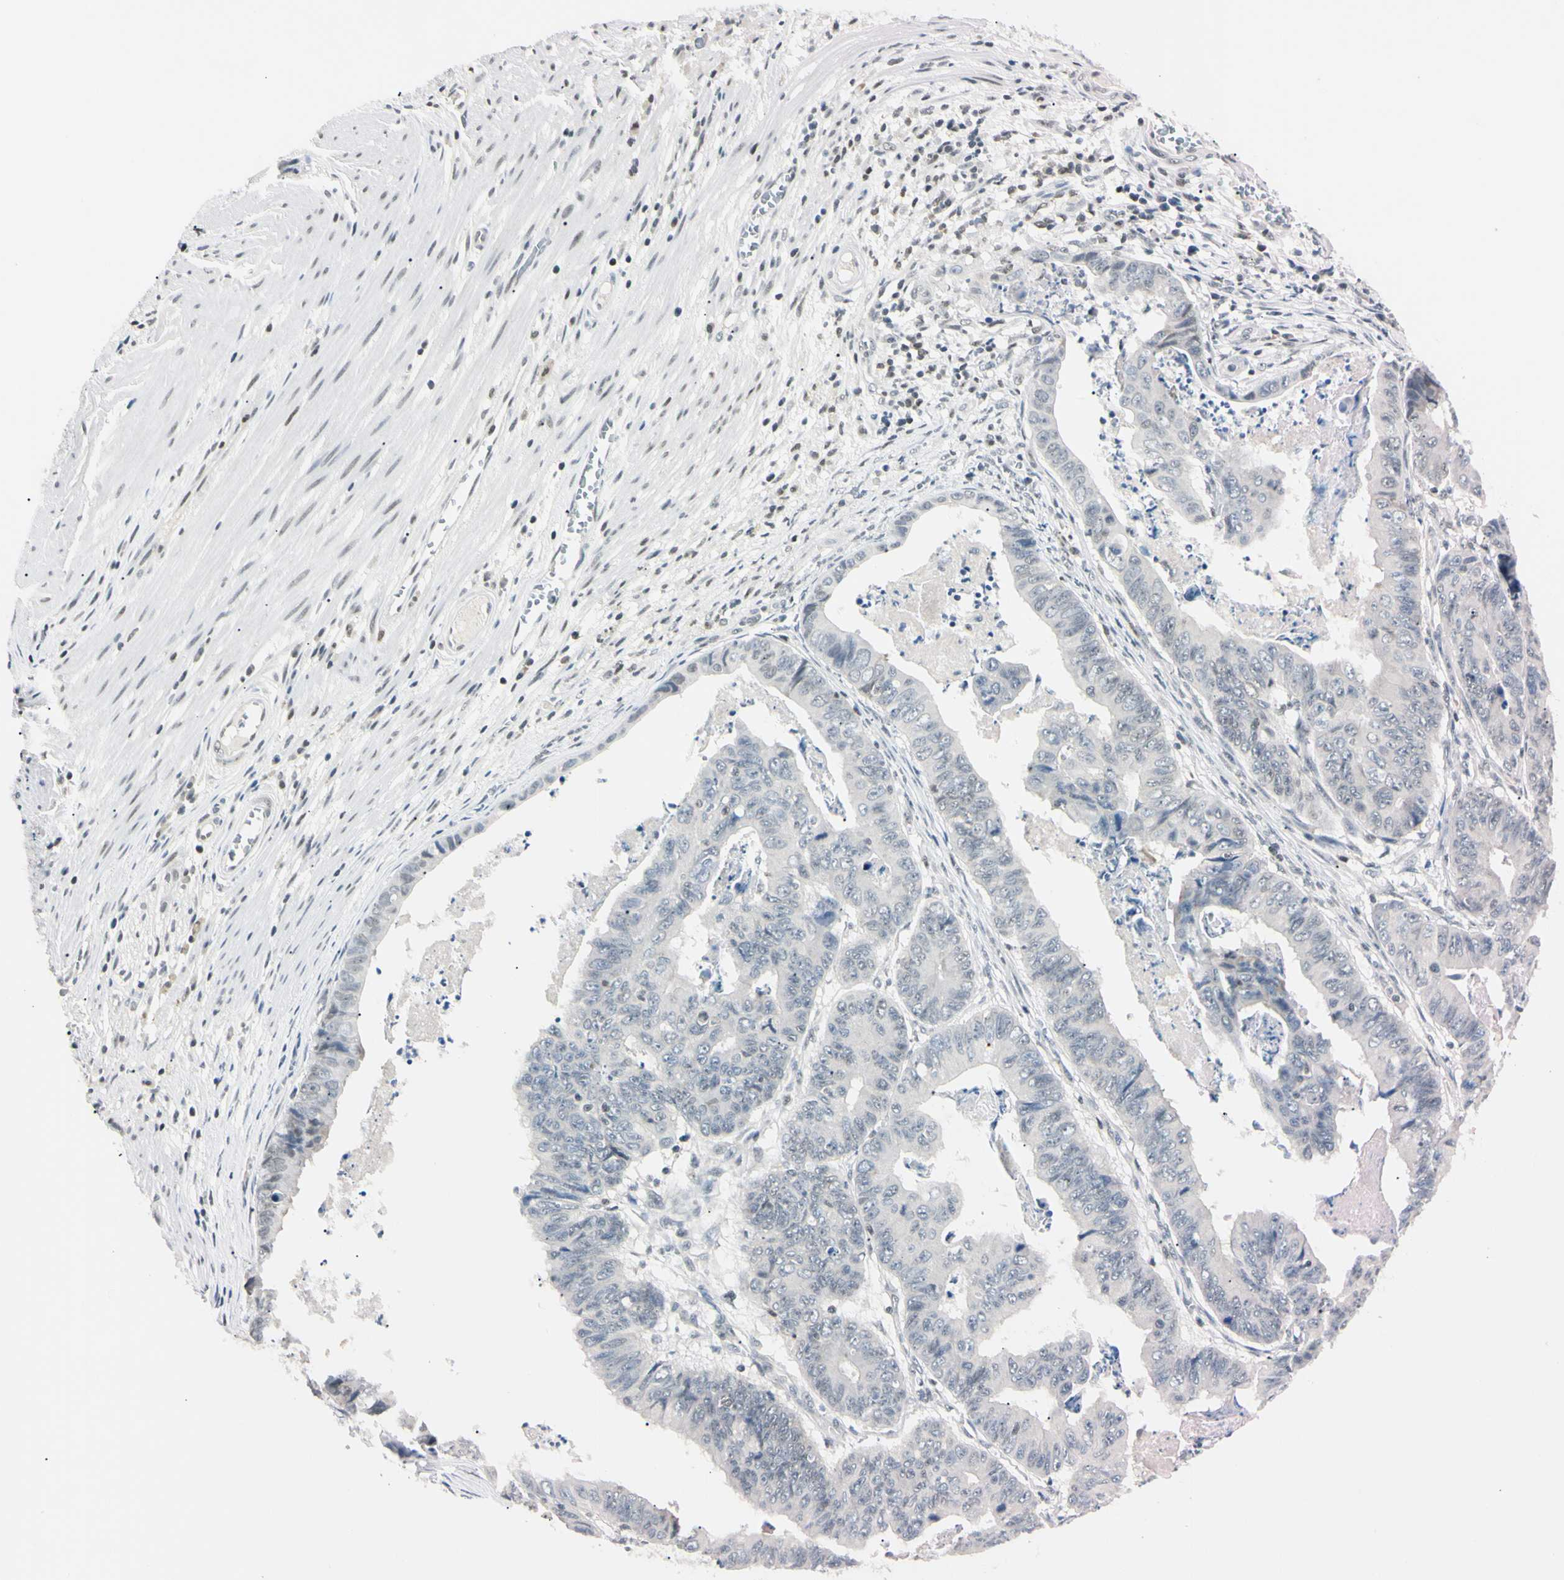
{"staining": {"intensity": "negative", "quantity": "none", "location": "none"}, "tissue": "stomach cancer", "cell_type": "Tumor cells", "image_type": "cancer", "snomed": [{"axis": "morphology", "description": "Adenocarcinoma, NOS"}, {"axis": "topography", "description": "Stomach, lower"}], "caption": "Stomach cancer was stained to show a protein in brown. There is no significant expression in tumor cells.", "gene": "C1orf174", "patient": {"sex": "male", "age": 77}}